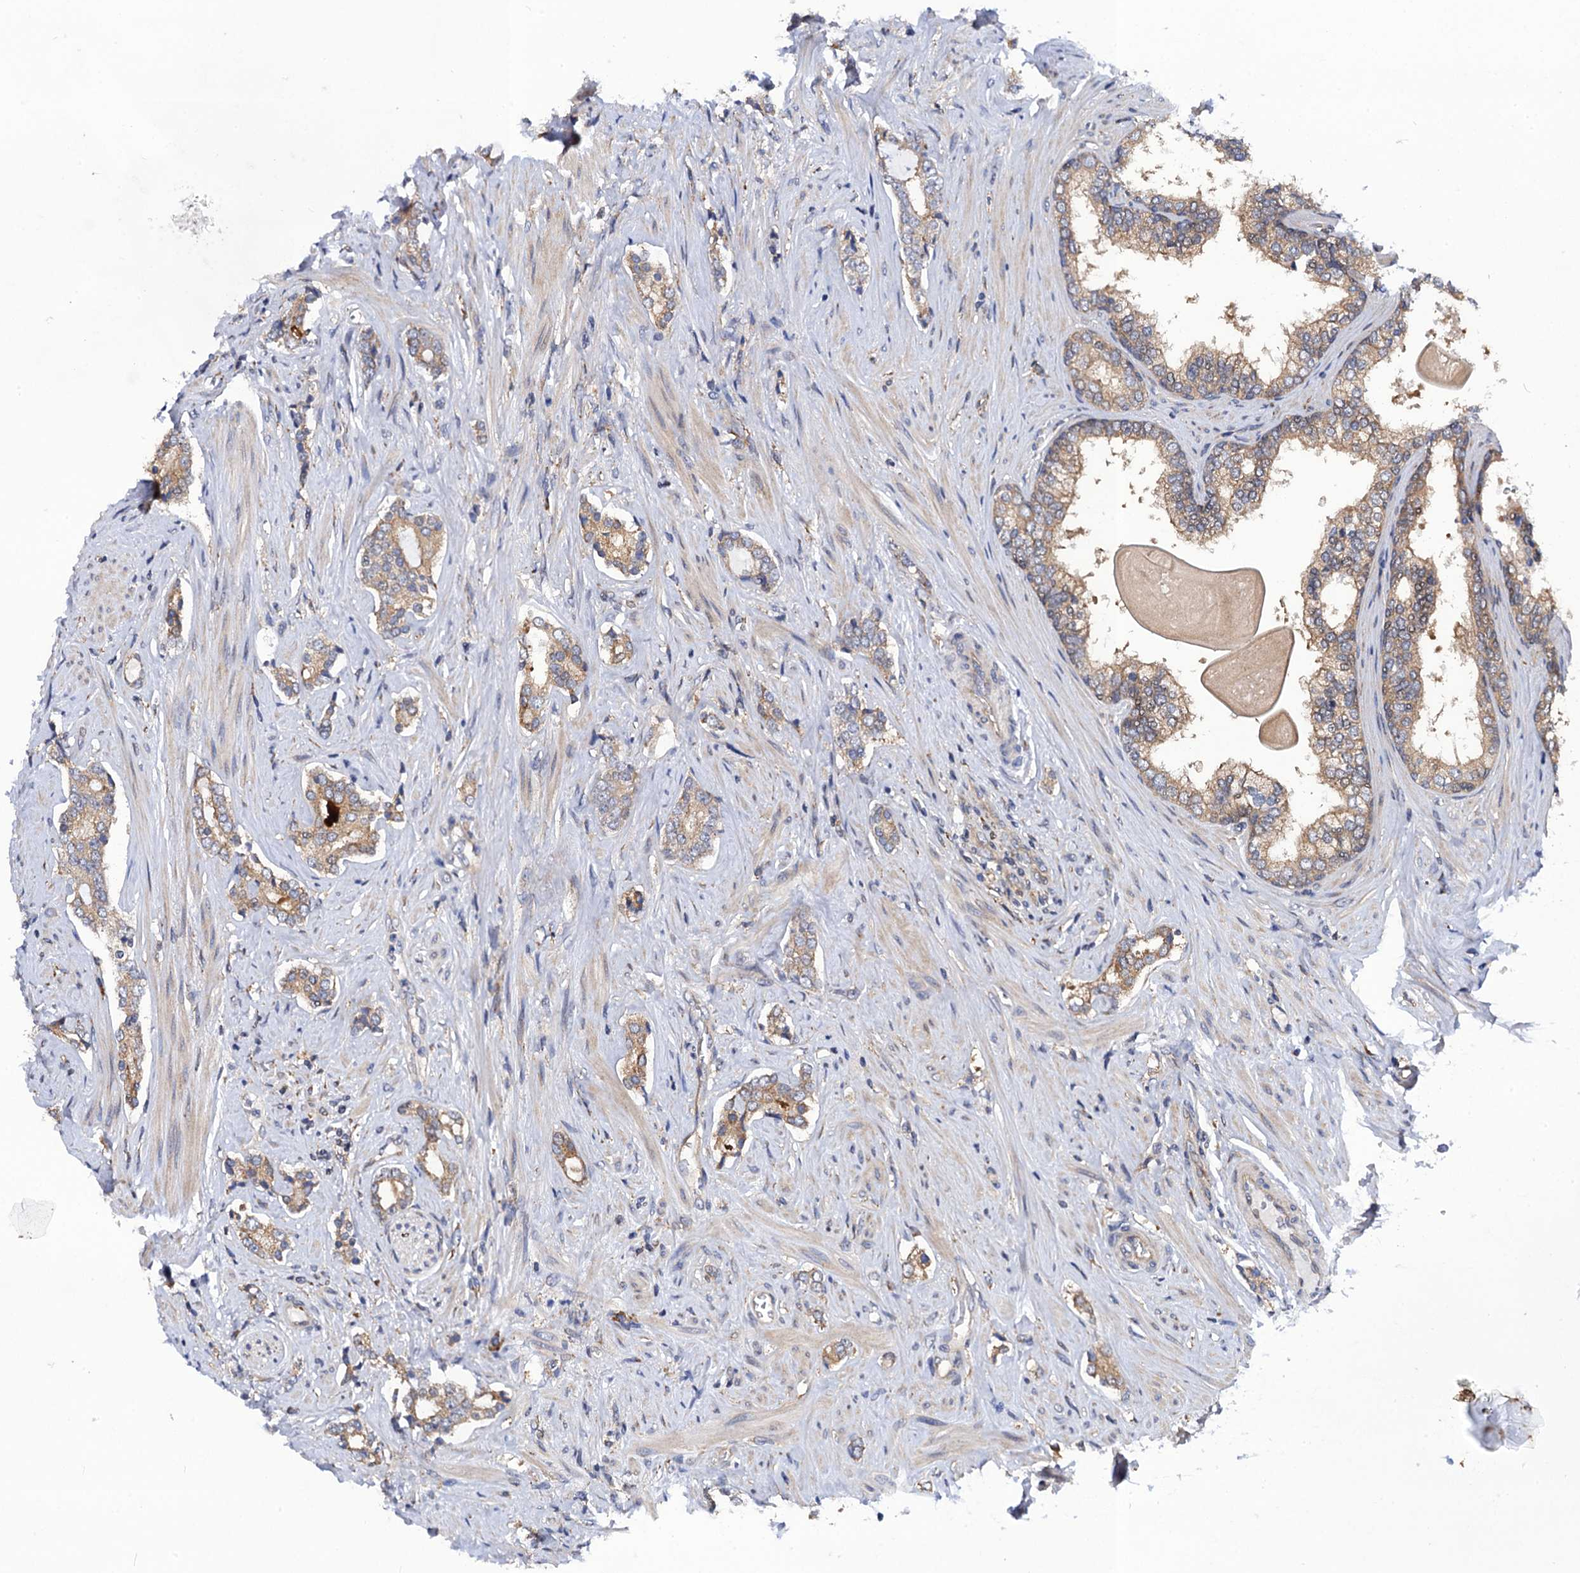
{"staining": {"intensity": "moderate", "quantity": ">75%", "location": "cytoplasmic/membranous"}, "tissue": "prostate cancer", "cell_type": "Tumor cells", "image_type": "cancer", "snomed": [{"axis": "morphology", "description": "Adenocarcinoma, High grade"}, {"axis": "topography", "description": "Prostate"}], "caption": "Protein positivity by IHC reveals moderate cytoplasmic/membranous staining in about >75% of tumor cells in prostate cancer.", "gene": "PGLS", "patient": {"sex": "male", "age": 63}}